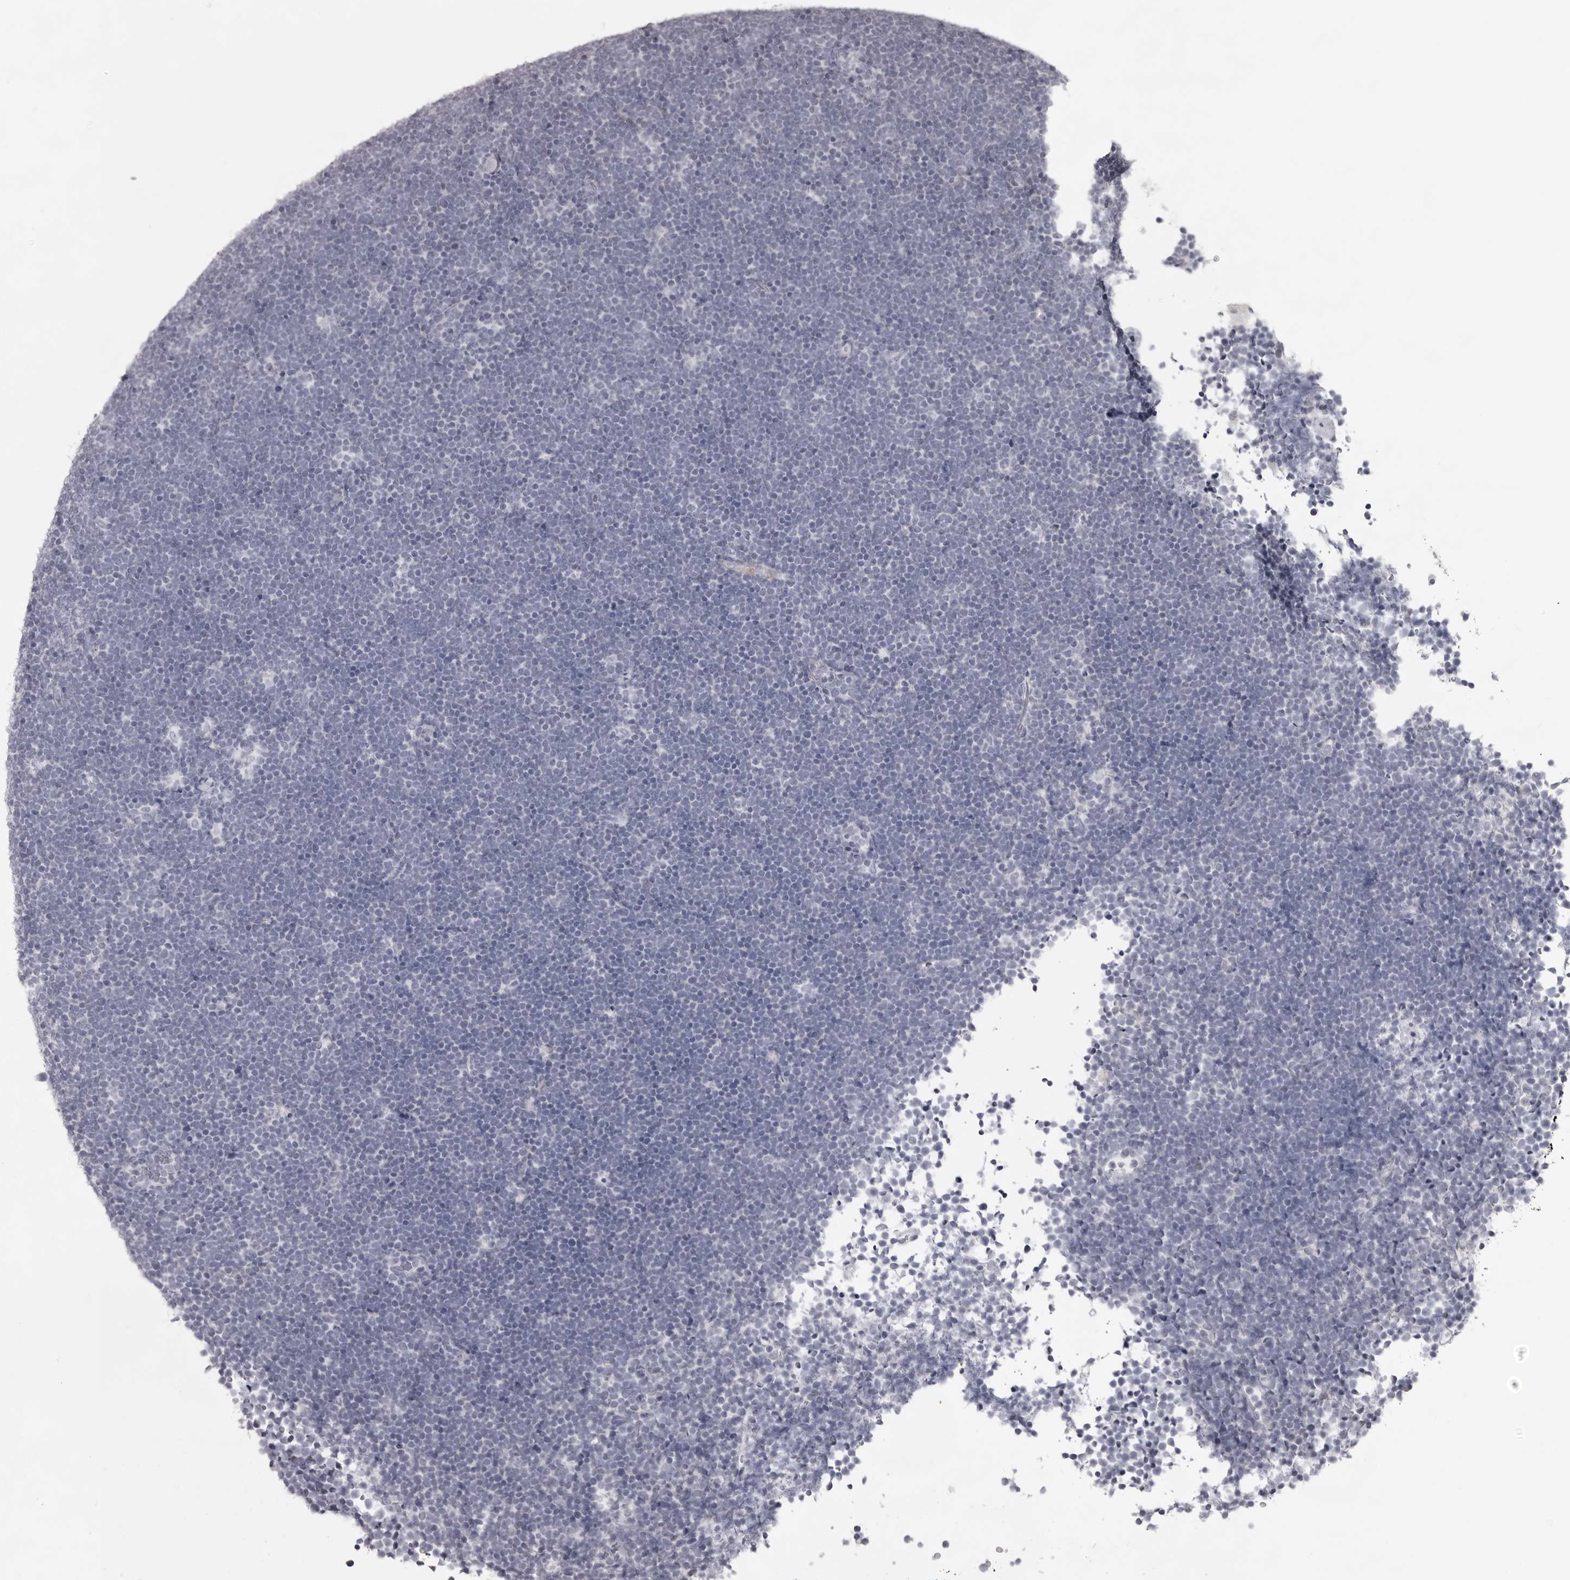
{"staining": {"intensity": "negative", "quantity": "none", "location": "none"}, "tissue": "lymphoma", "cell_type": "Tumor cells", "image_type": "cancer", "snomed": [{"axis": "morphology", "description": "Malignant lymphoma, non-Hodgkin's type, High grade"}, {"axis": "topography", "description": "Lymph node"}], "caption": "The IHC photomicrograph has no significant staining in tumor cells of high-grade malignant lymphoma, non-Hodgkin's type tissue. (Immunohistochemistry, brightfield microscopy, high magnification).", "gene": "NUDT18", "patient": {"sex": "male", "age": 13}}